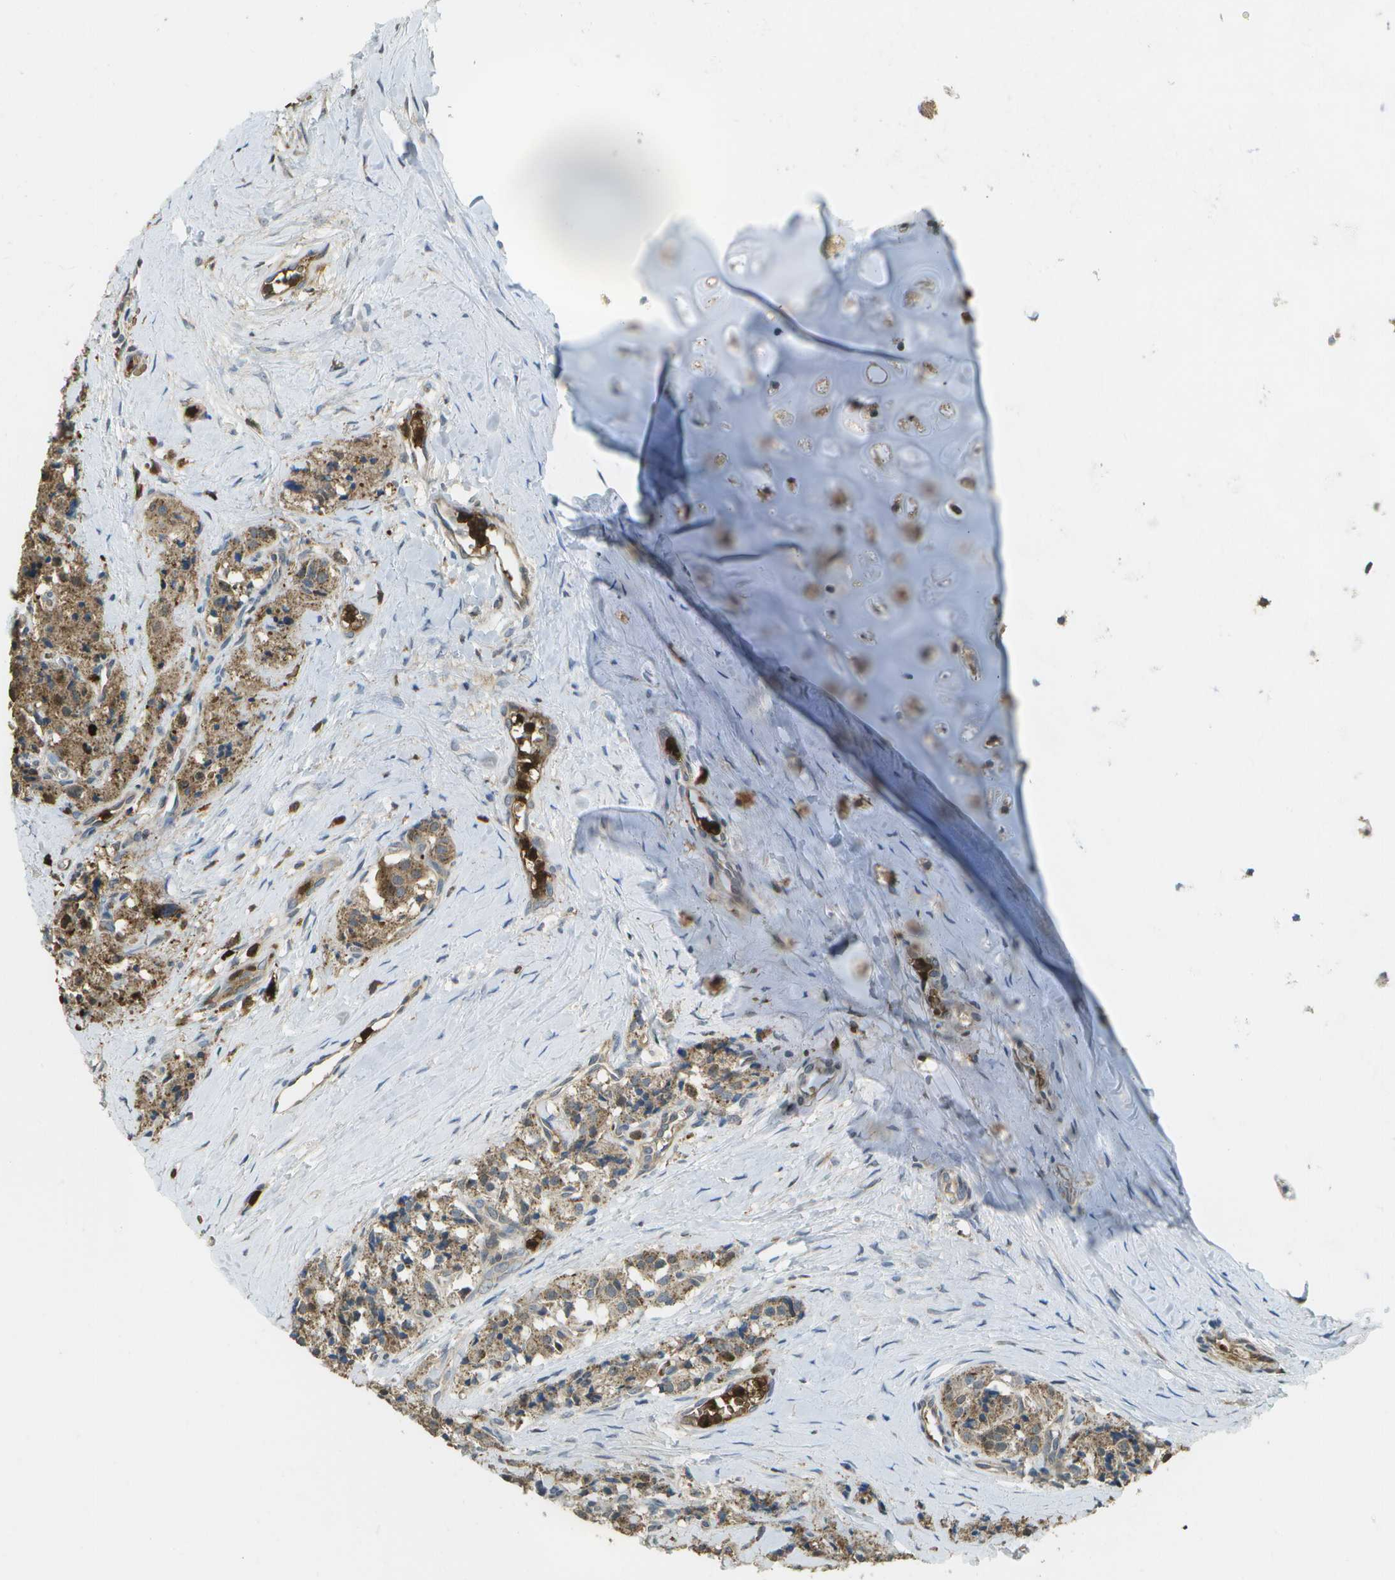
{"staining": {"intensity": "moderate", "quantity": ">75%", "location": "cytoplasmic/membranous"}, "tissue": "carcinoid", "cell_type": "Tumor cells", "image_type": "cancer", "snomed": [{"axis": "morphology", "description": "Carcinoid, malignant, NOS"}, {"axis": "topography", "description": "Lung"}], "caption": "Malignant carcinoid tissue demonstrates moderate cytoplasmic/membranous staining in about >75% of tumor cells (IHC, brightfield microscopy, high magnification).", "gene": "CACHD1", "patient": {"sex": "male", "age": 30}}